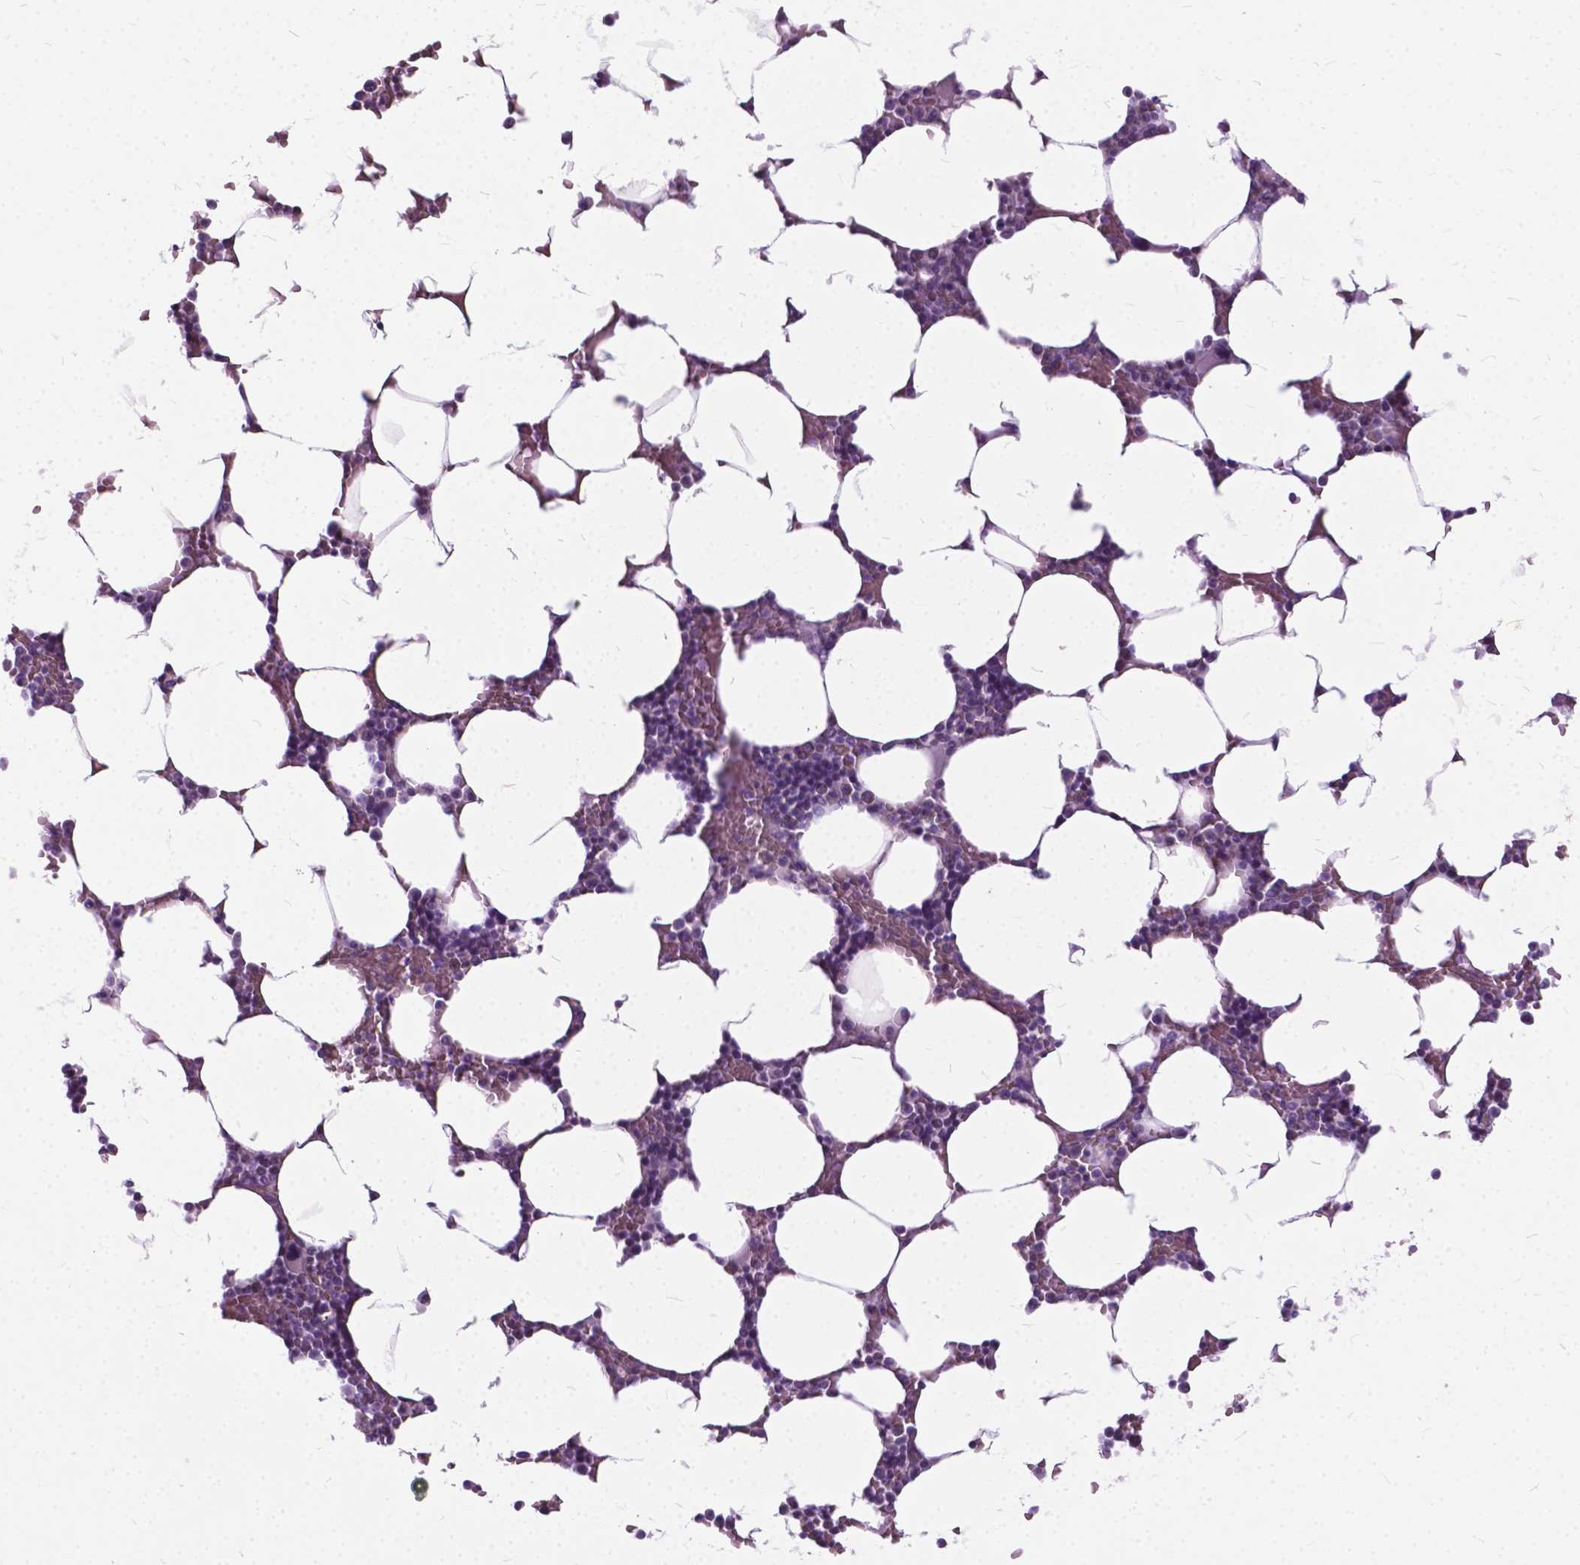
{"staining": {"intensity": "negative", "quantity": "none", "location": "none"}, "tissue": "bone marrow", "cell_type": "Hematopoietic cells", "image_type": "normal", "snomed": [{"axis": "morphology", "description": "Normal tissue, NOS"}, {"axis": "topography", "description": "Bone marrow"}], "caption": "The histopathology image exhibits no staining of hematopoietic cells in benign bone marrow.", "gene": "BSND", "patient": {"sex": "female", "age": 52}}